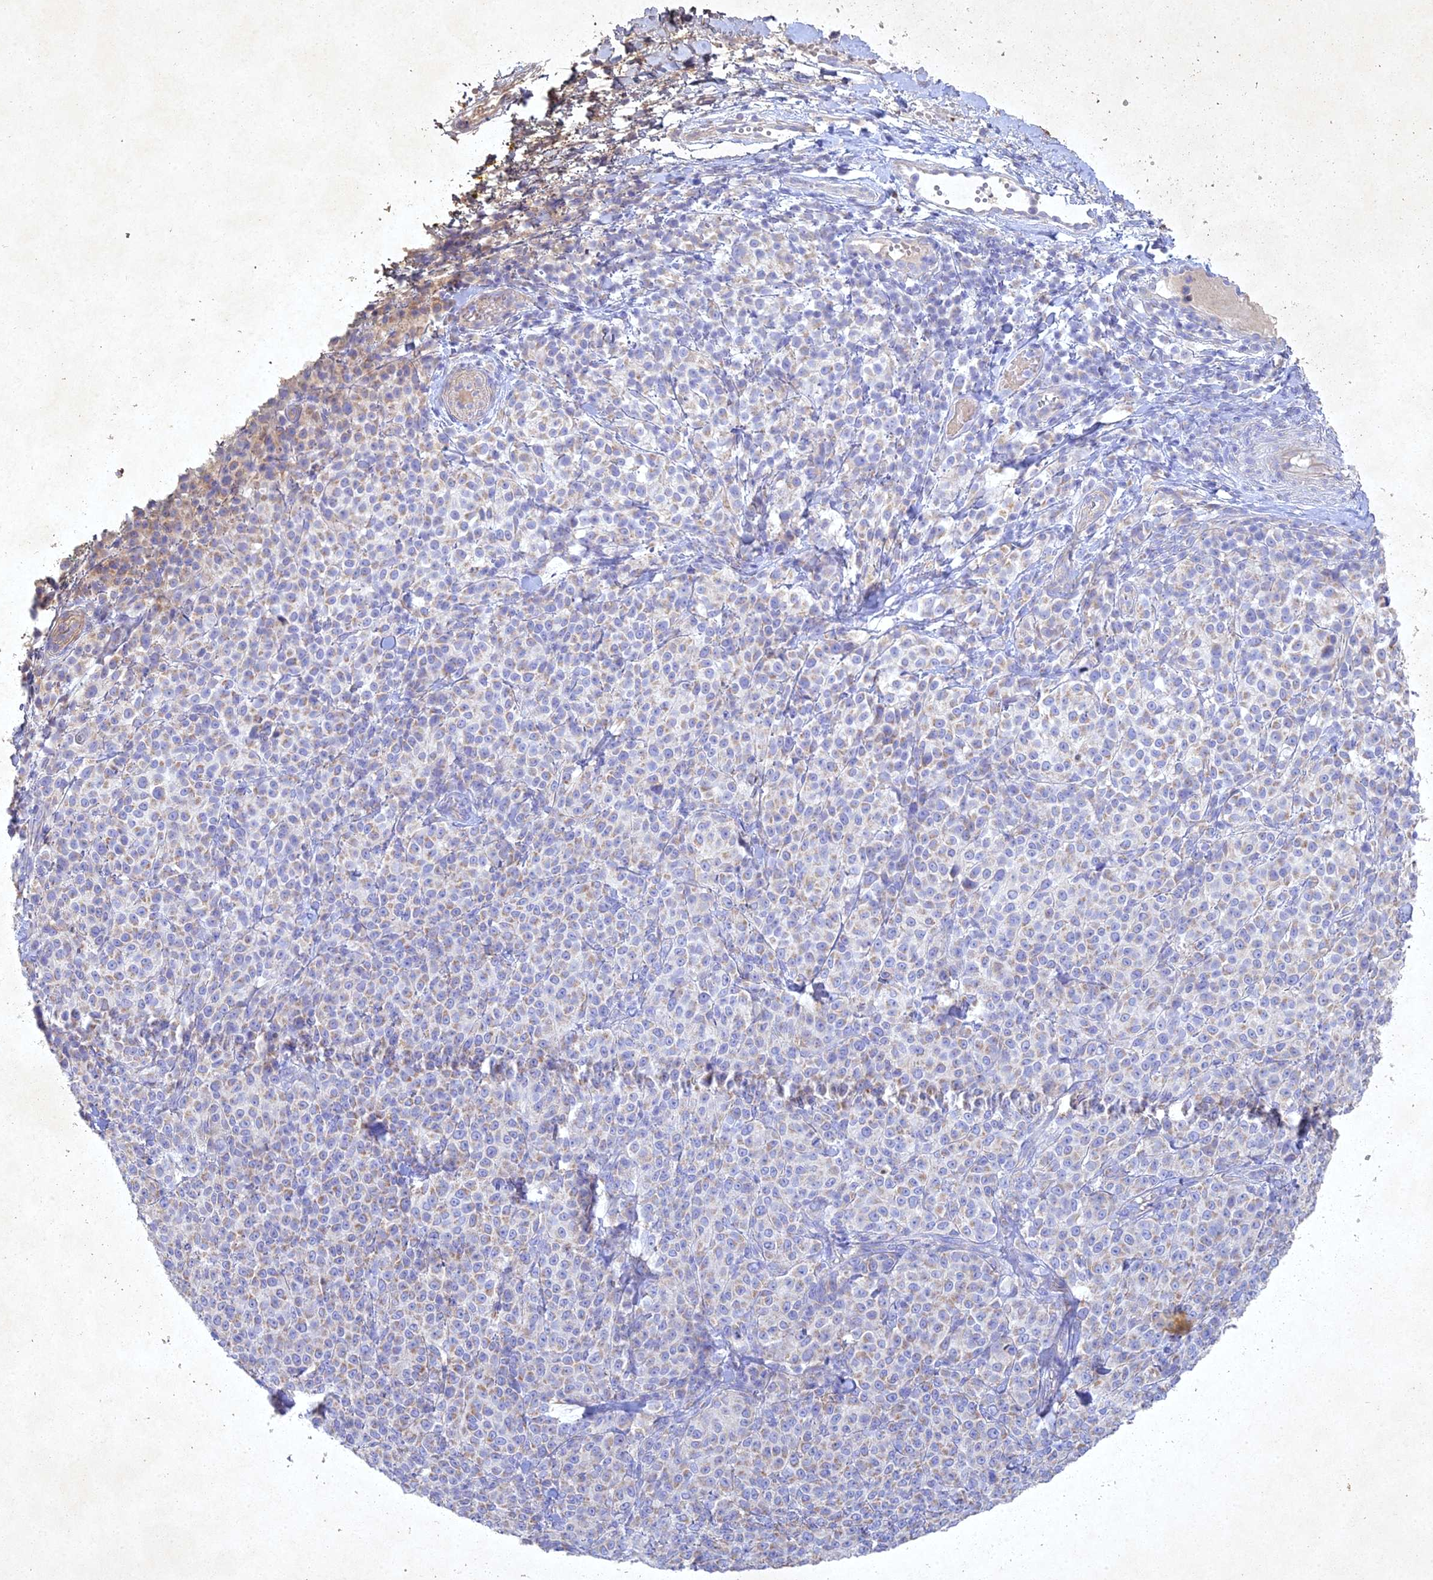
{"staining": {"intensity": "negative", "quantity": "none", "location": "none"}, "tissue": "melanoma", "cell_type": "Tumor cells", "image_type": "cancer", "snomed": [{"axis": "morphology", "description": "Normal tissue, NOS"}, {"axis": "morphology", "description": "Malignant melanoma, NOS"}, {"axis": "topography", "description": "Skin"}], "caption": "An IHC image of melanoma is shown. There is no staining in tumor cells of melanoma.", "gene": "NDUFV1", "patient": {"sex": "female", "age": 34}}